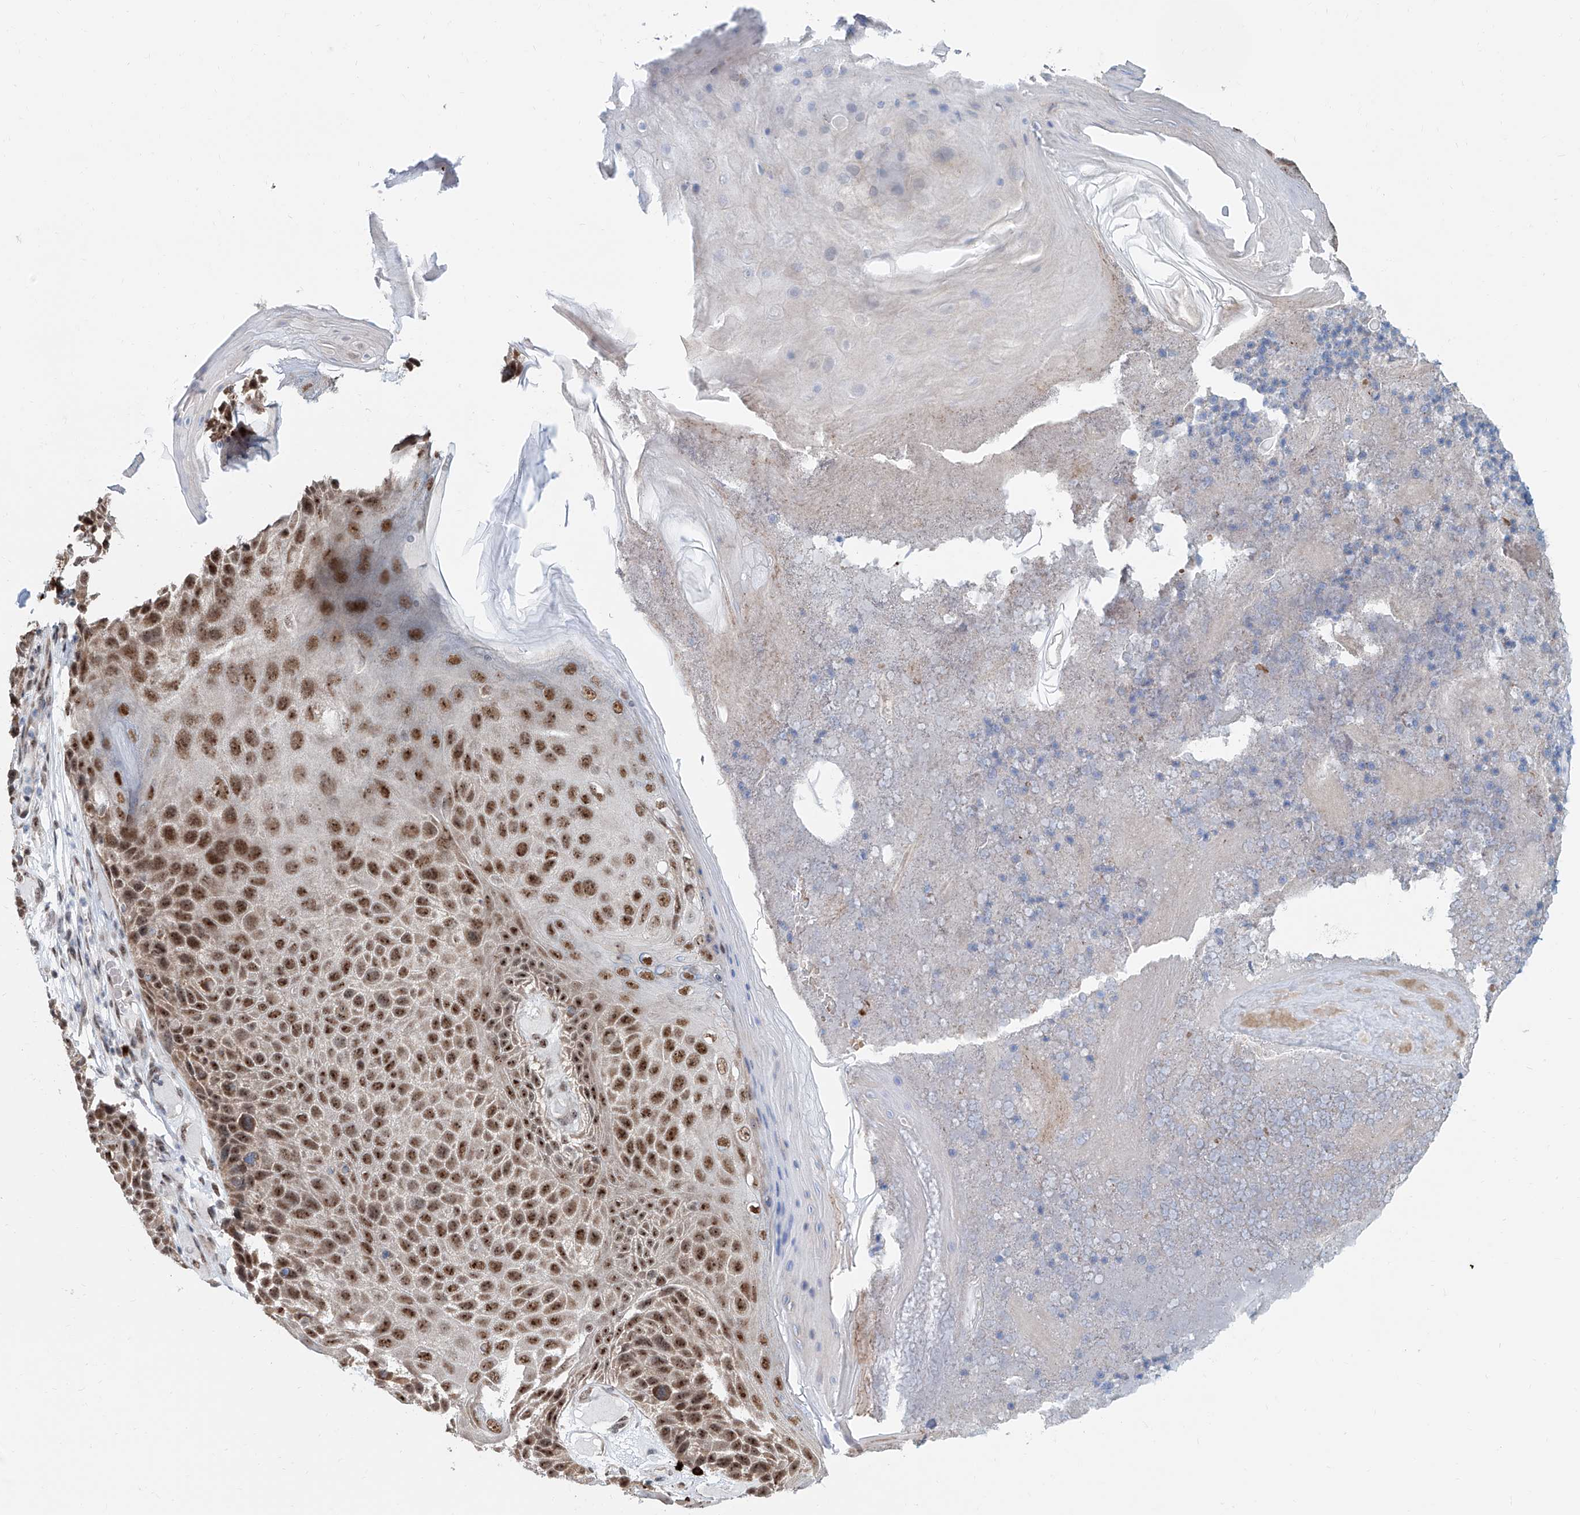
{"staining": {"intensity": "strong", "quantity": ">75%", "location": "nuclear"}, "tissue": "skin cancer", "cell_type": "Tumor cells", "image_type": "cancer", "snomed": [{"axis": "morphology", "description": "Squamous cell carcinoma, NOS"}, {"axis": "topography", "description": "Skin"}], "caption": "Tumor cells reveal high levels of strong nuclear staining in approximately >75% of cells in skin cancer.", "gene": "SDE2", "patient": {"sex": "female", "age": 88}}